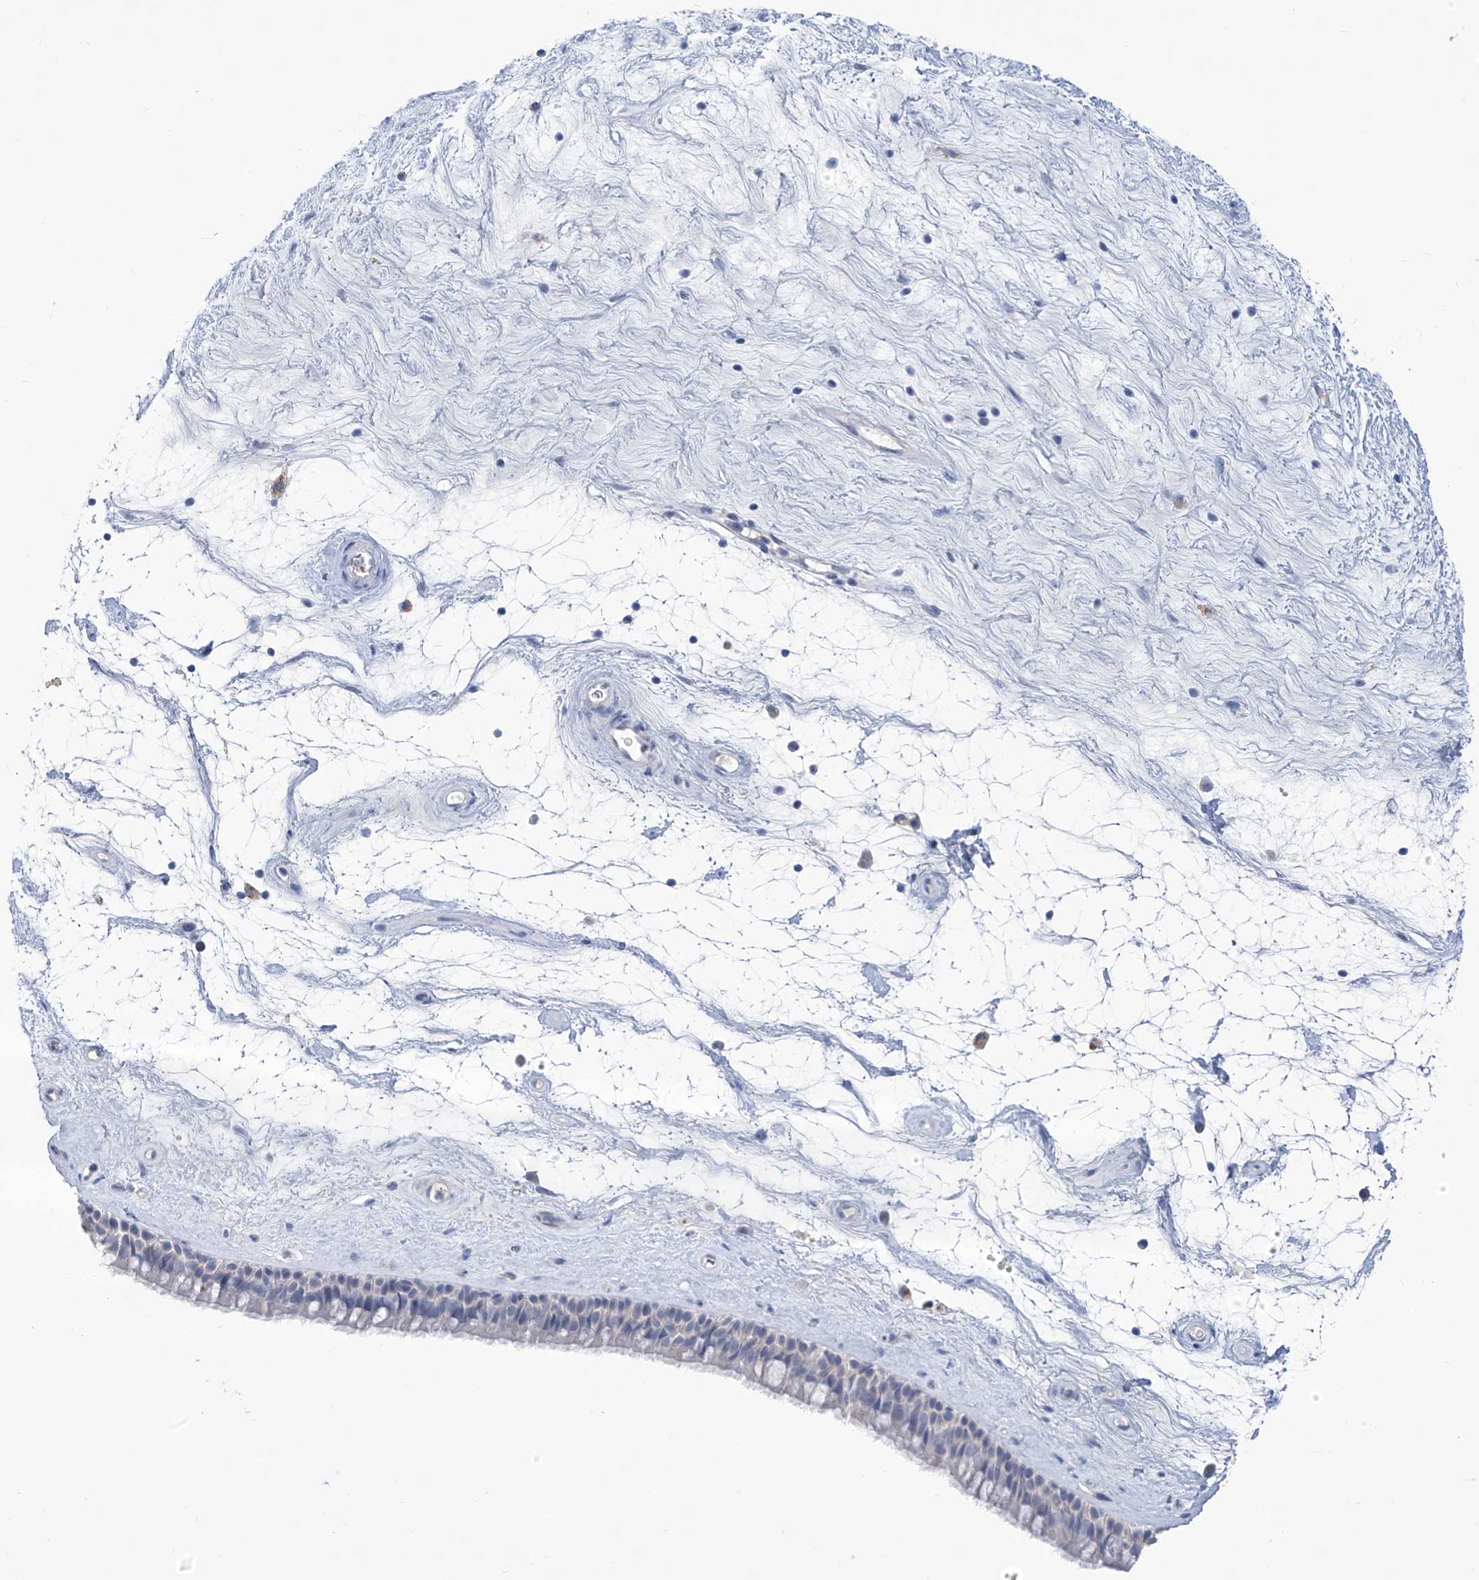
{"staining": {"intensity": "negative", "quantity": "none", "location": "none"}, "tissue": "nasopharynx", "cell_type": "Respiratory epithelial cells", "image_type": "normal", "snomed": [{"axis": "morphology", "description": "Normal tissue, NOS"}, {"axis": "topography", "description": "Nasopharynx"}], "caption": "Normal nasopharynx was stained to show a protein in brown. There is no significant expression in respiratory epithelial cells. Brightfield microscopy of IHC stained with DAB (3,3'-diaminobenzidine) (brown) and hematoxylin (blue), captured at high magnification.", "gene": "IBA57", "patient": {"sex": "male", "age": 64}}